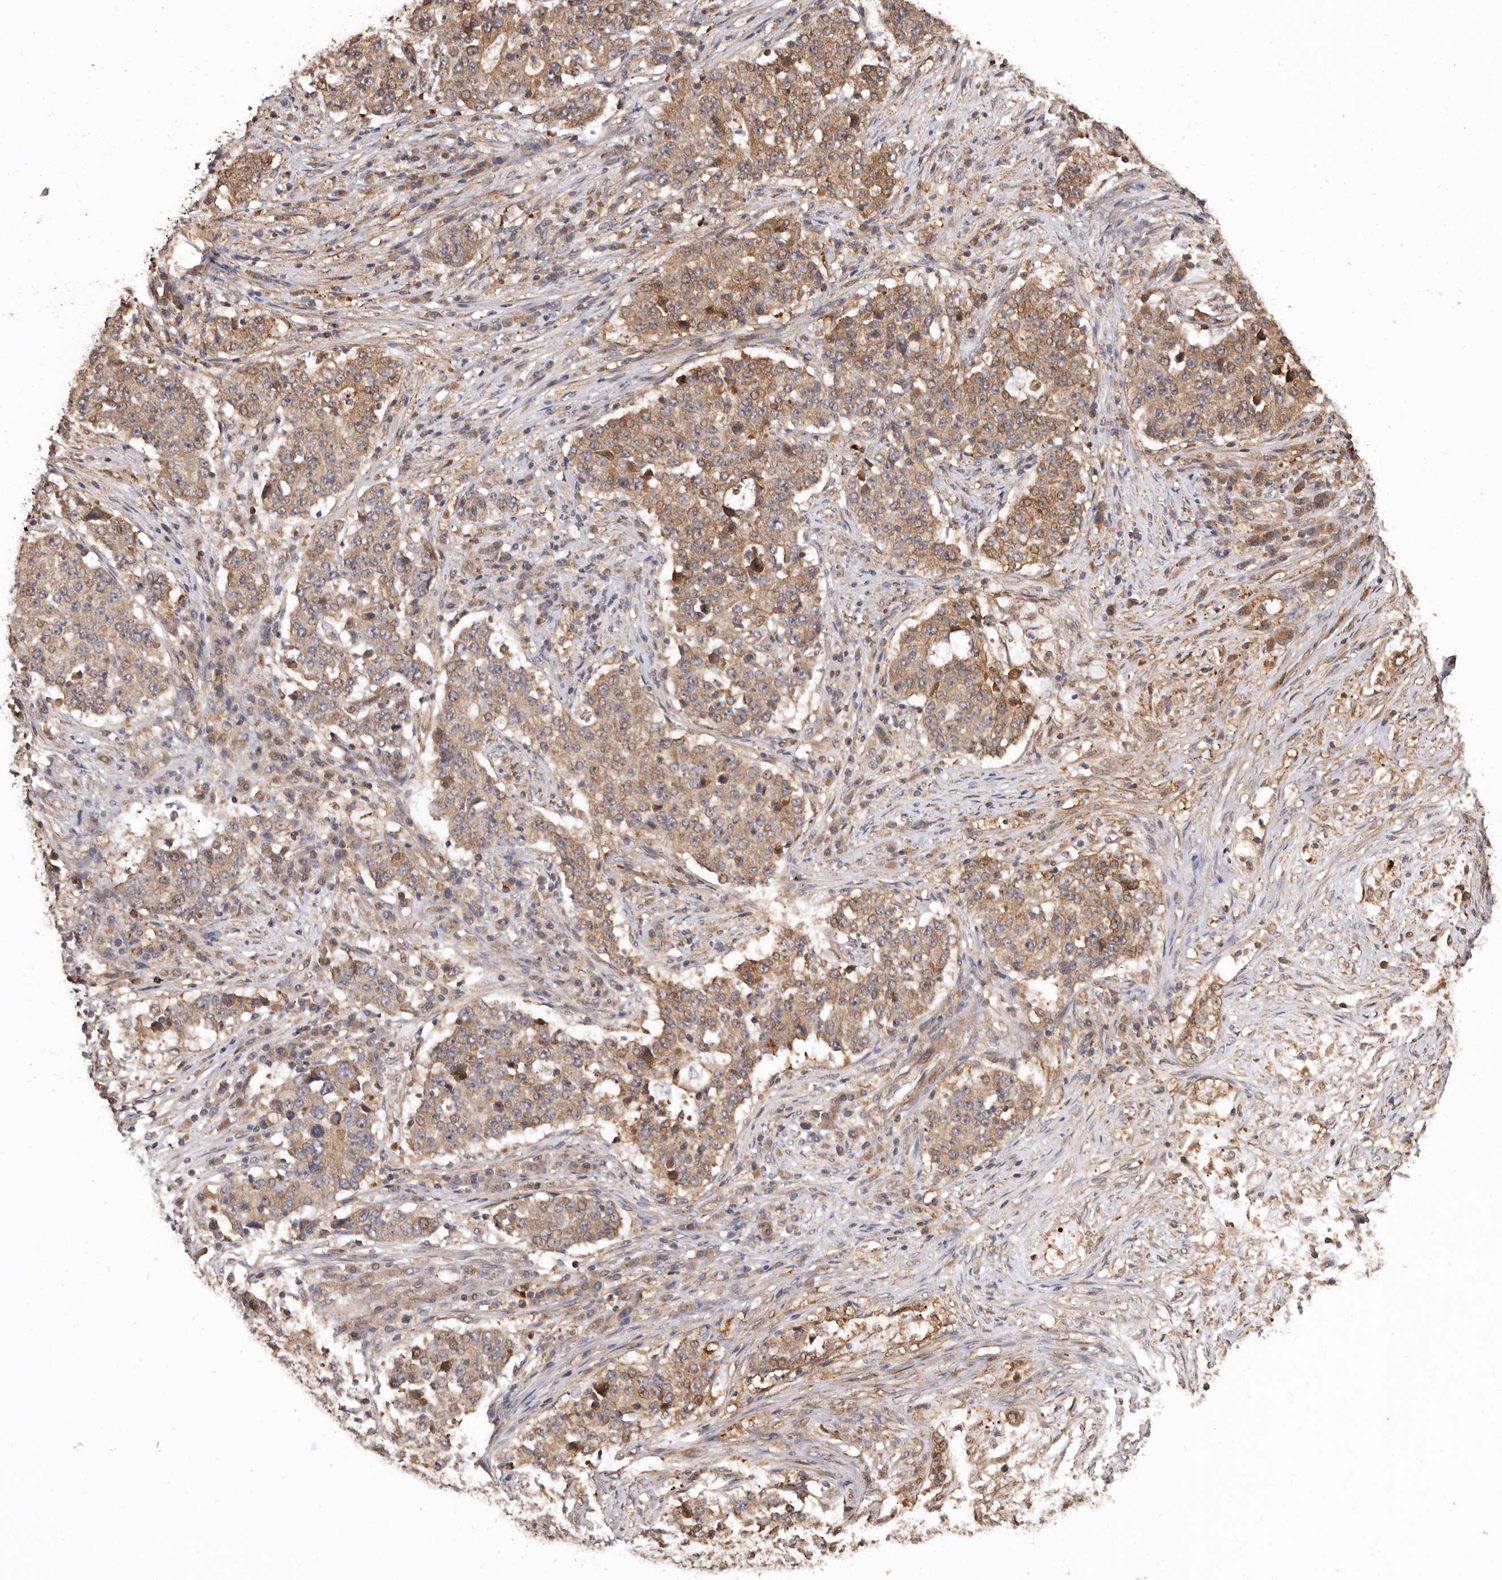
{"staining": {"intensity": "moderate", "quantity": ">75%", "location": "cytoplasmic/membranous"}, "tissue": "stomach cancer", "cell_type": "Tumor cells", "image_type": "cancer", "snomed": [{"axis": "morphology", "description": "Adenocarcinoma, NOS"}, {"axis": "topography", "description": "Stomach"}], "caption": "Adenocarcinoma (stomach) stained with DAB (3,3'-diaminobenzidine) immunohistochemistry (IHC) reveals medium levels of moderate cytoplasmic/membranous expression in about >75% of tumor cells.", "gene": "COQ8B", "patient": {"sex": "male", "age": 59}}